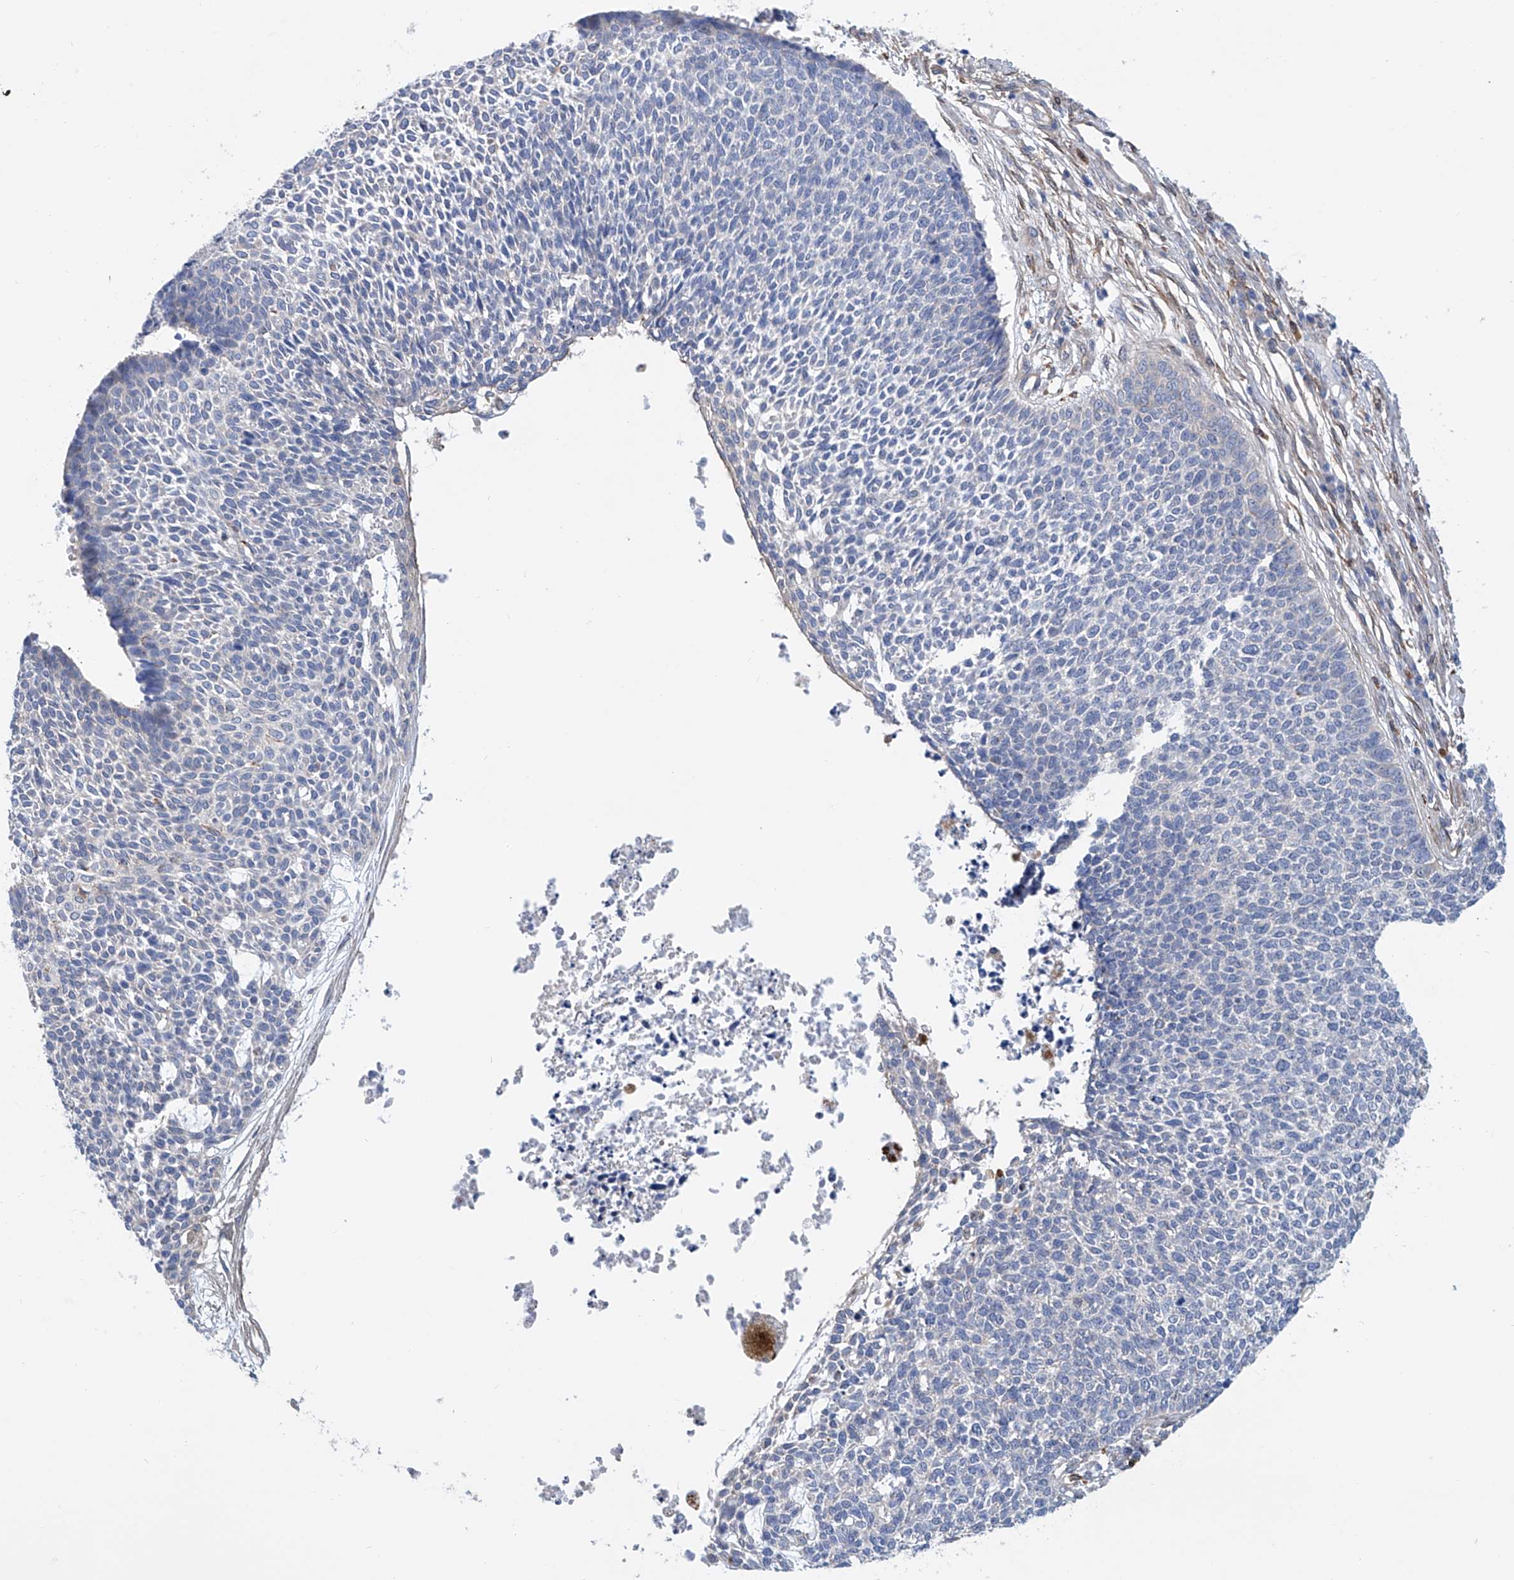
{"staining": {"intensity": "negative", "quantity": "none", "location": "none"}, "tissue": "skin cancer", "cell_type": "Tumor cells", "image_type": "cancer", "snomed": [{"axis": "morphology", "description": "Basal cell carcinoma"}, {"axis": "topography", "description": "Skin"}], "caption": "Photomicrograph shows no significant protein positivity in tumor cells of skin cancer (basal cell carcinoma).", "gene": "TNN", "patient": {"sex": "female", "age": 84}}